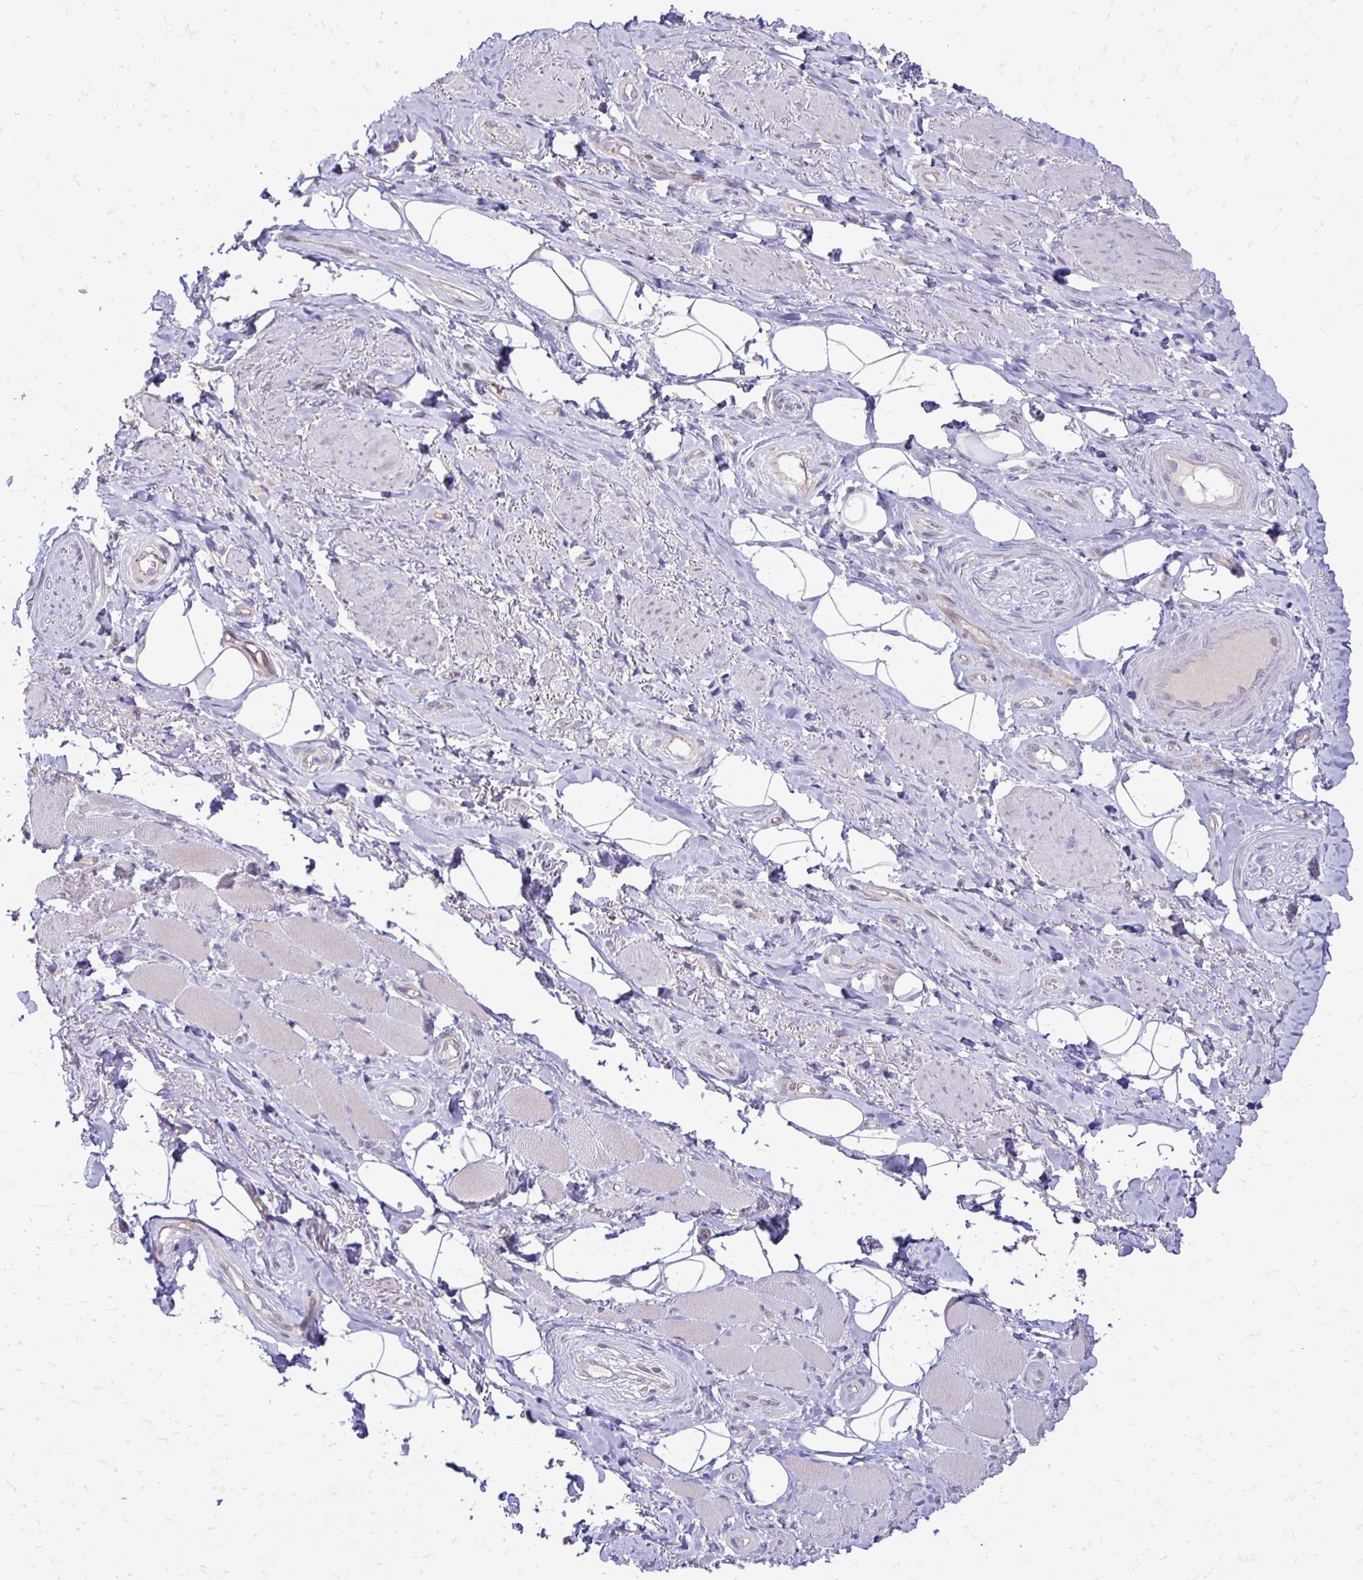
{"staining": {"intensity": "negative", "quantity": "none", "location": "none"}, "tissue": "adipose tissue", "cell_type": "Adipocytes", "image_type": "normal", "snomed": [{"axis": "morphology", "description": "Normal tissue, NOS"}, {"axis": "topography", "description": "Anal"}, {"axis": "topography", "description": "Peripheral nerve tissue"}], "caption": "Histopathology image shows no significant protein staining in adipocytes of benign adipose tissue. Brightfield microscopy of immunohistochemistry stained with DAB (brown) and hematoxylin (blue), captured at high magnification.", "gene": "GAS2", "patient": {"sex": "male", "age": 53}}